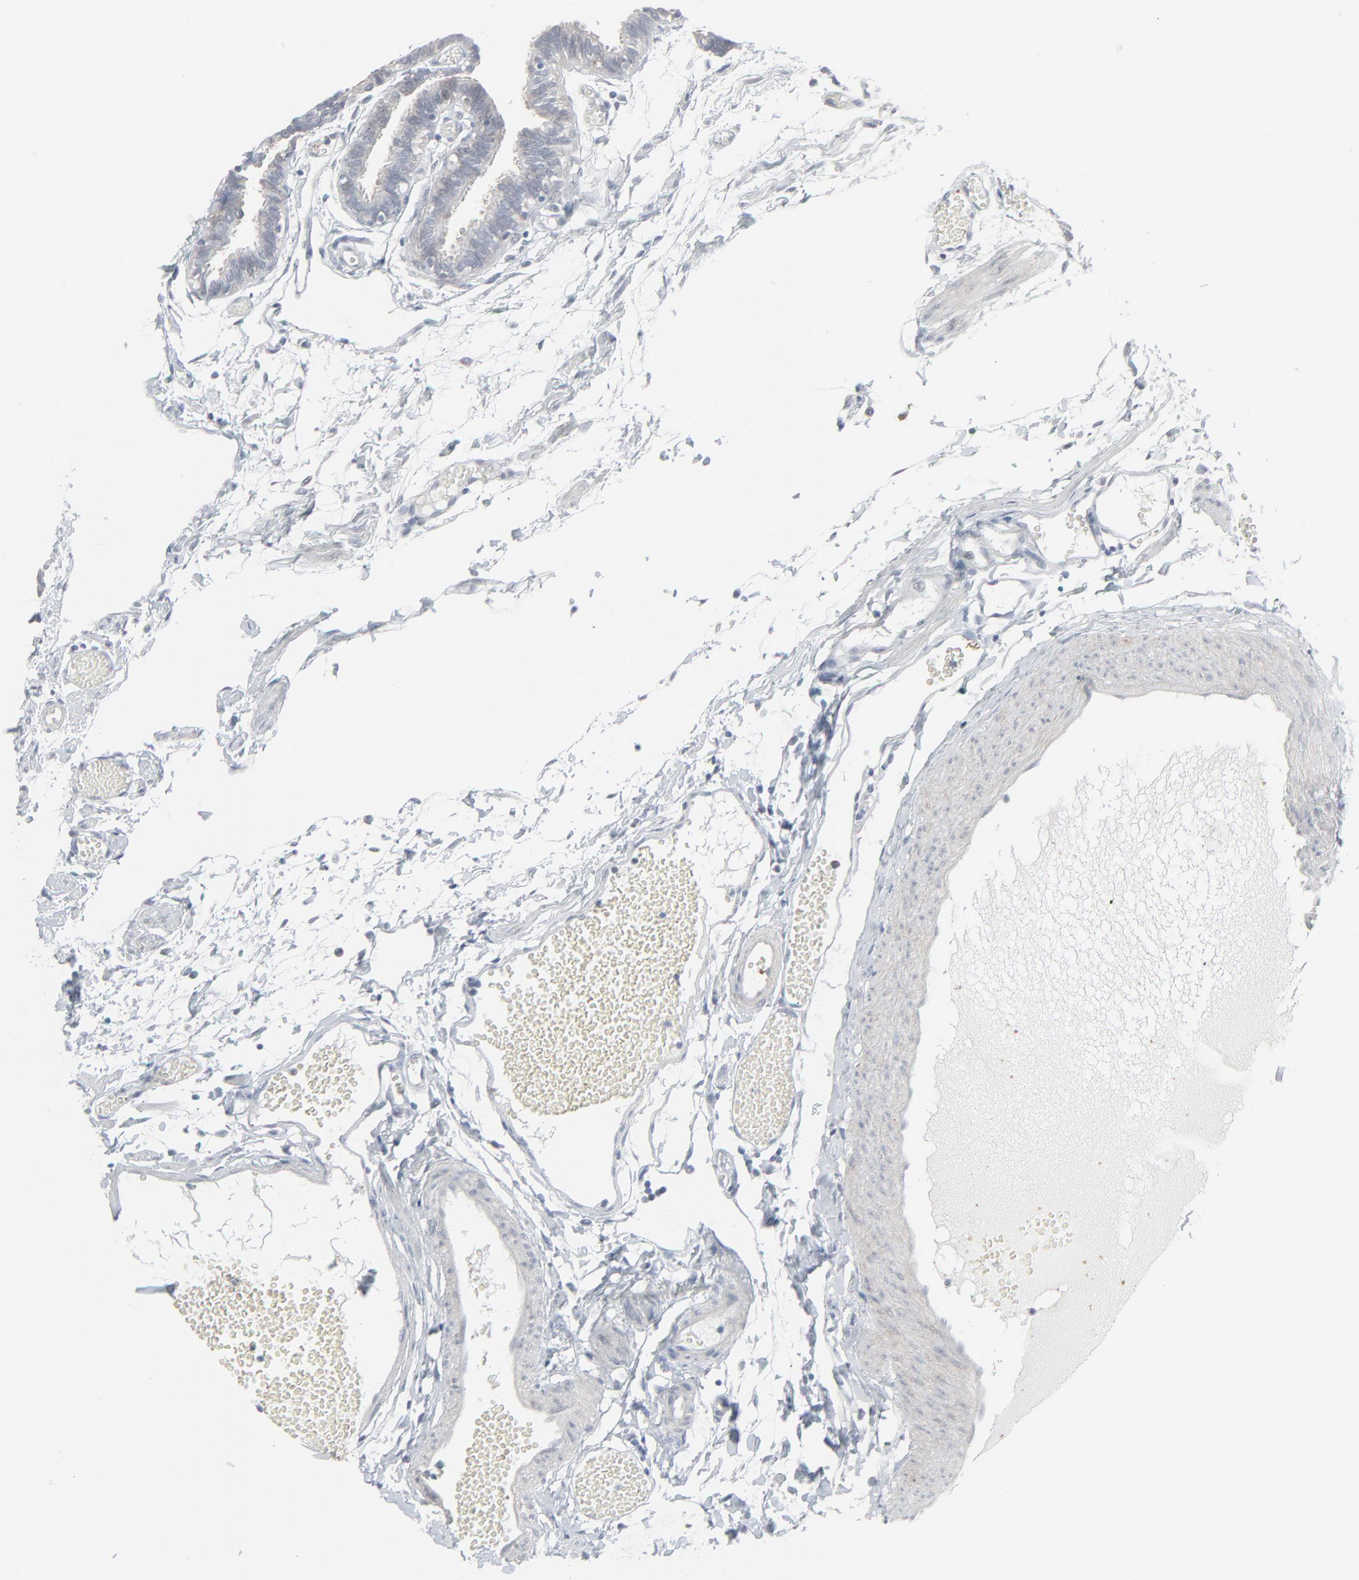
{"staining": {"intensity": "negative", "quantity": "none", "location": "none"}, "tissue": "fallopian tube", "cell_type": "Glandular cells", "image_type": "normal", "snomed": [{"axis": "morphology", "description": "Normal tissue, NOS"}, {"axis": "topography", "description": "Fallopian tube"}], "caption": "Immunohistochemistry (IHC) of unremarkable human fallopian tube exhibits no expression in glandular cells.", "gene": "NEUROD1", "patient": {"sex": "female", "age": 29}}